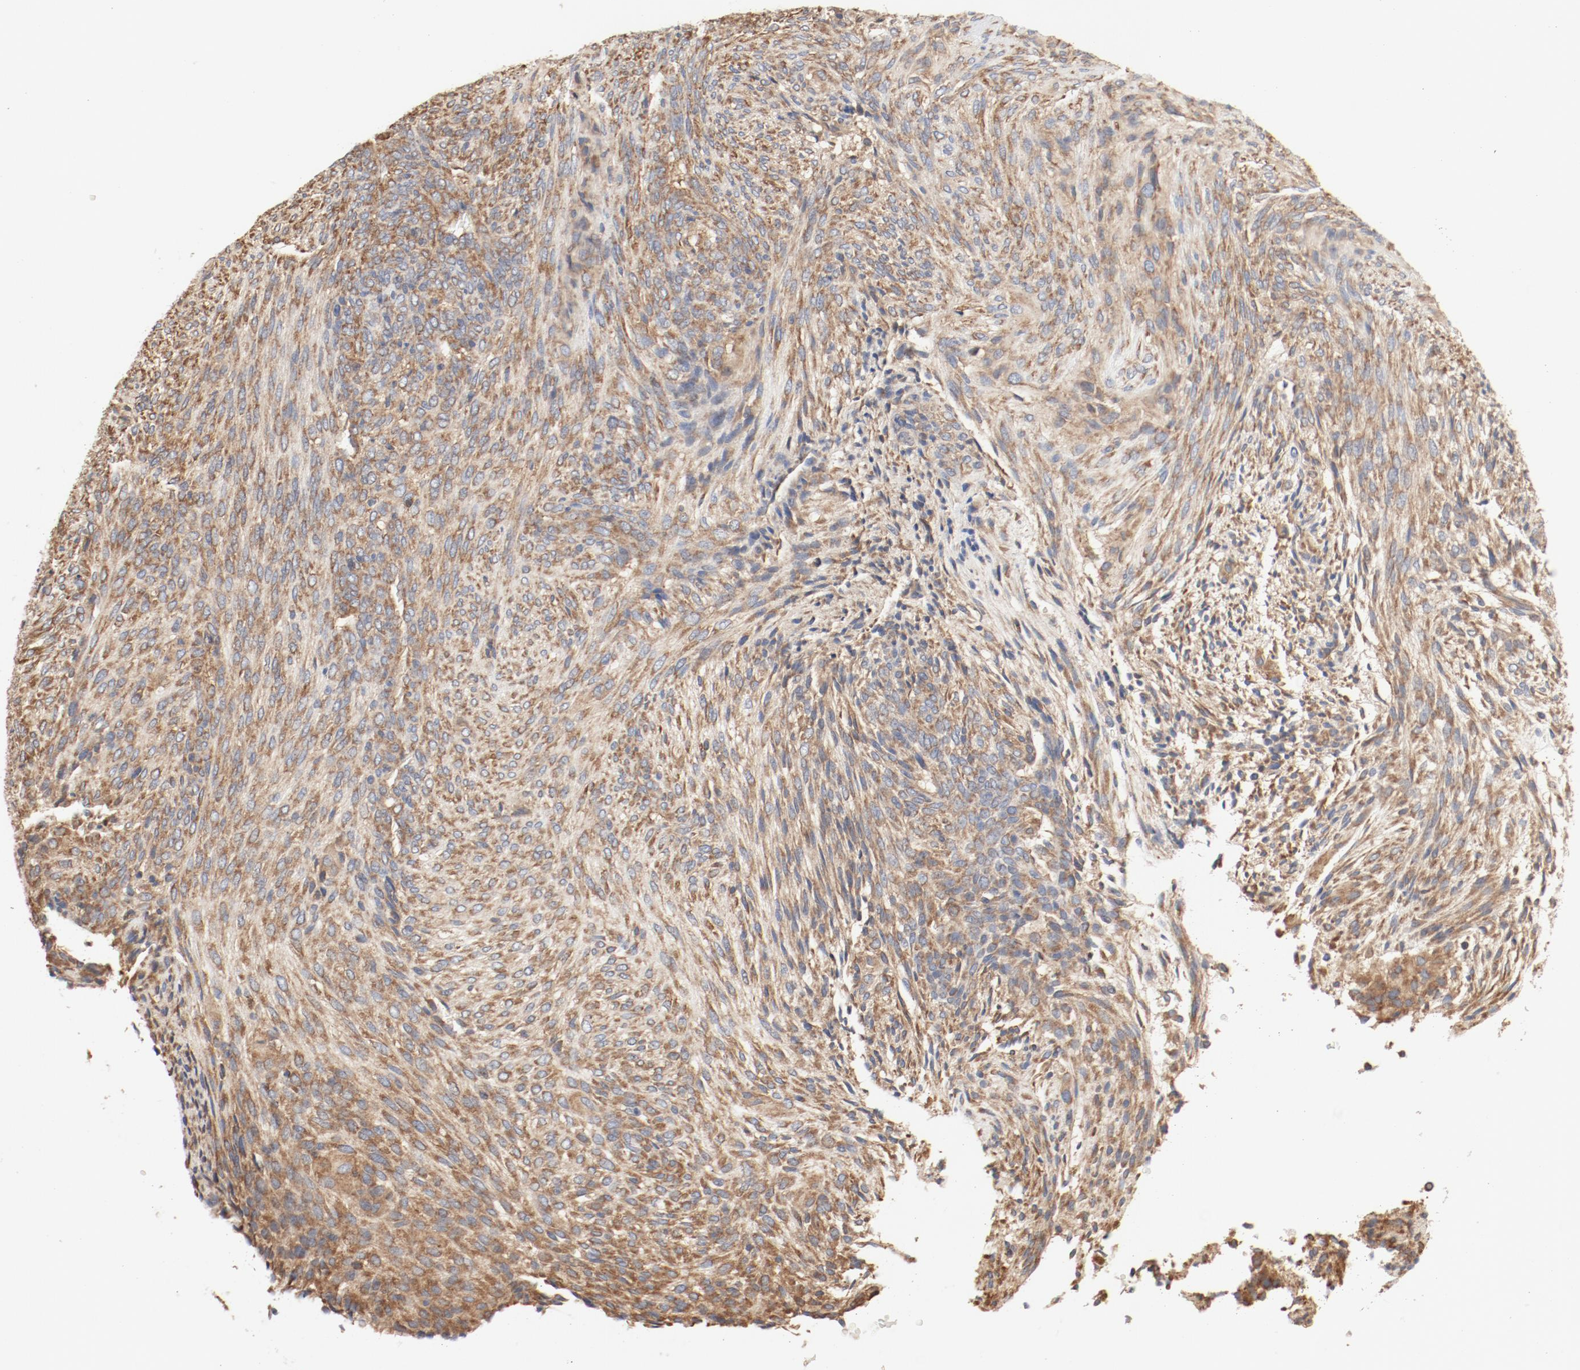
{"staining": {"intensity": "moderate", "quantity": ">75%", "location": "cytoplasmic/membranous"}, "tissue": "glioma", "cell_type": "Tumor cells", "image_type": "cancer", "snomed": [{"axis": "morphology", "description": "Glioma, malignant, High grade"}, {"axis": "topography", "description": "Cerebral cortex"}], "caption": "A high-resolution photomicrograph shows immunohistochemistry (IHC) staining of glioma, which reveals moderate cytoplasmic/membranous staining in approximately >75% of tumor cells. (IHC, brightfield microscopy, high magnification).", "gene": "RPS6", "patient": {"sex": "female", "age": 55}}